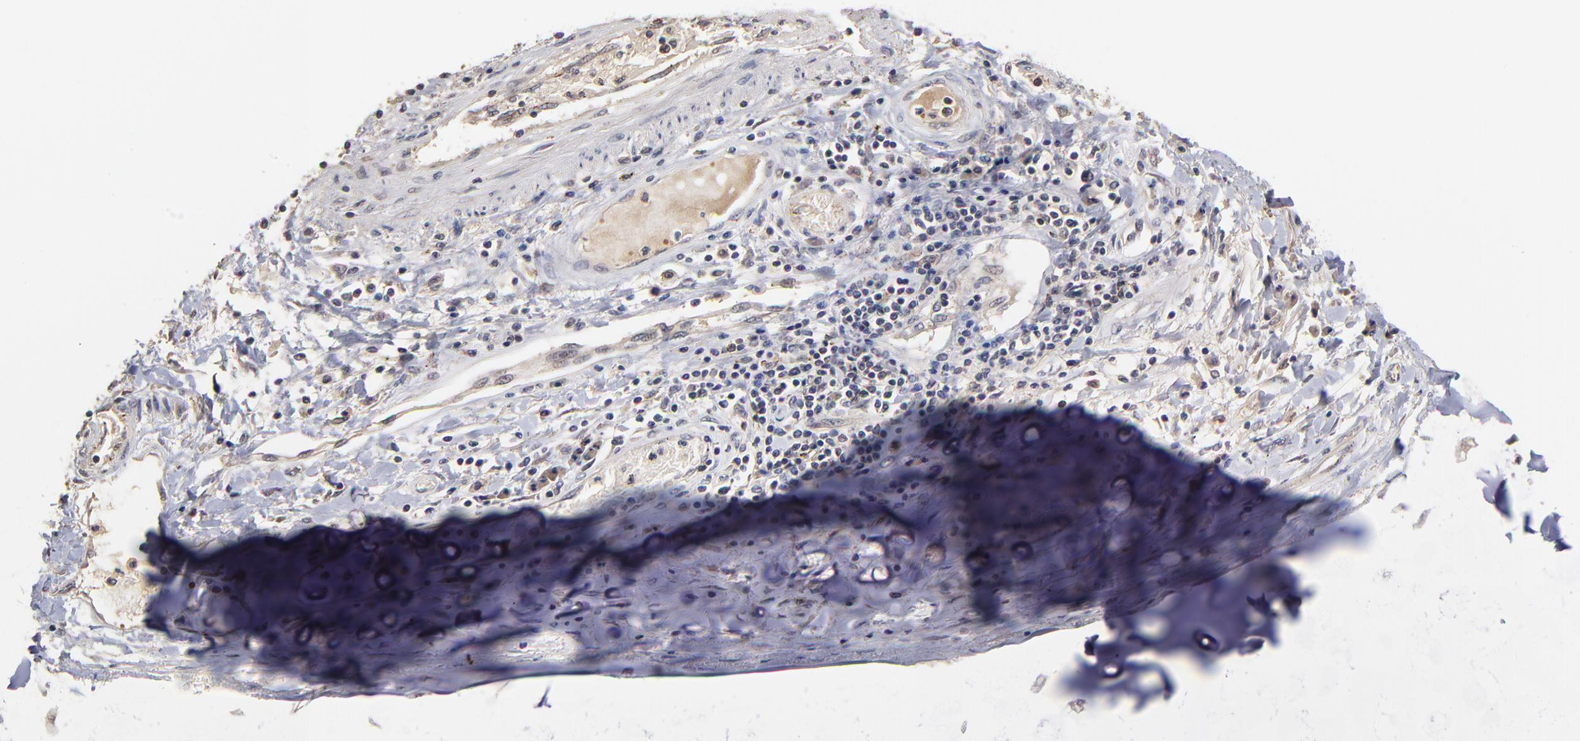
{"staining": {"intensity": "weak", "quantity": "25%-75%", "location": "cytoplasmic/membranous"}, "tissue": "adipose tissue", "cell_type": "Adipocytes", "image_type": "normal", "snomed": [{"axis": "morphology", "description": "Normal tissue, NOS"}, {"axis": "morphology", "description": "Adenocarcinoma, NOS"}, {"axis": "topography", "description": "Cartilage tissue"}, {"axis": "topography", "description": "Lung"}], "caption": "Immunohistochemical staining of normal human adipose tissue reveals 25%-75% levels of weak cytoplasmic/membranous protein staining in approximately 25%-75% of adipocytes.", "gene": "ASB8", "patient": {"sex": "female", "age": 67}}